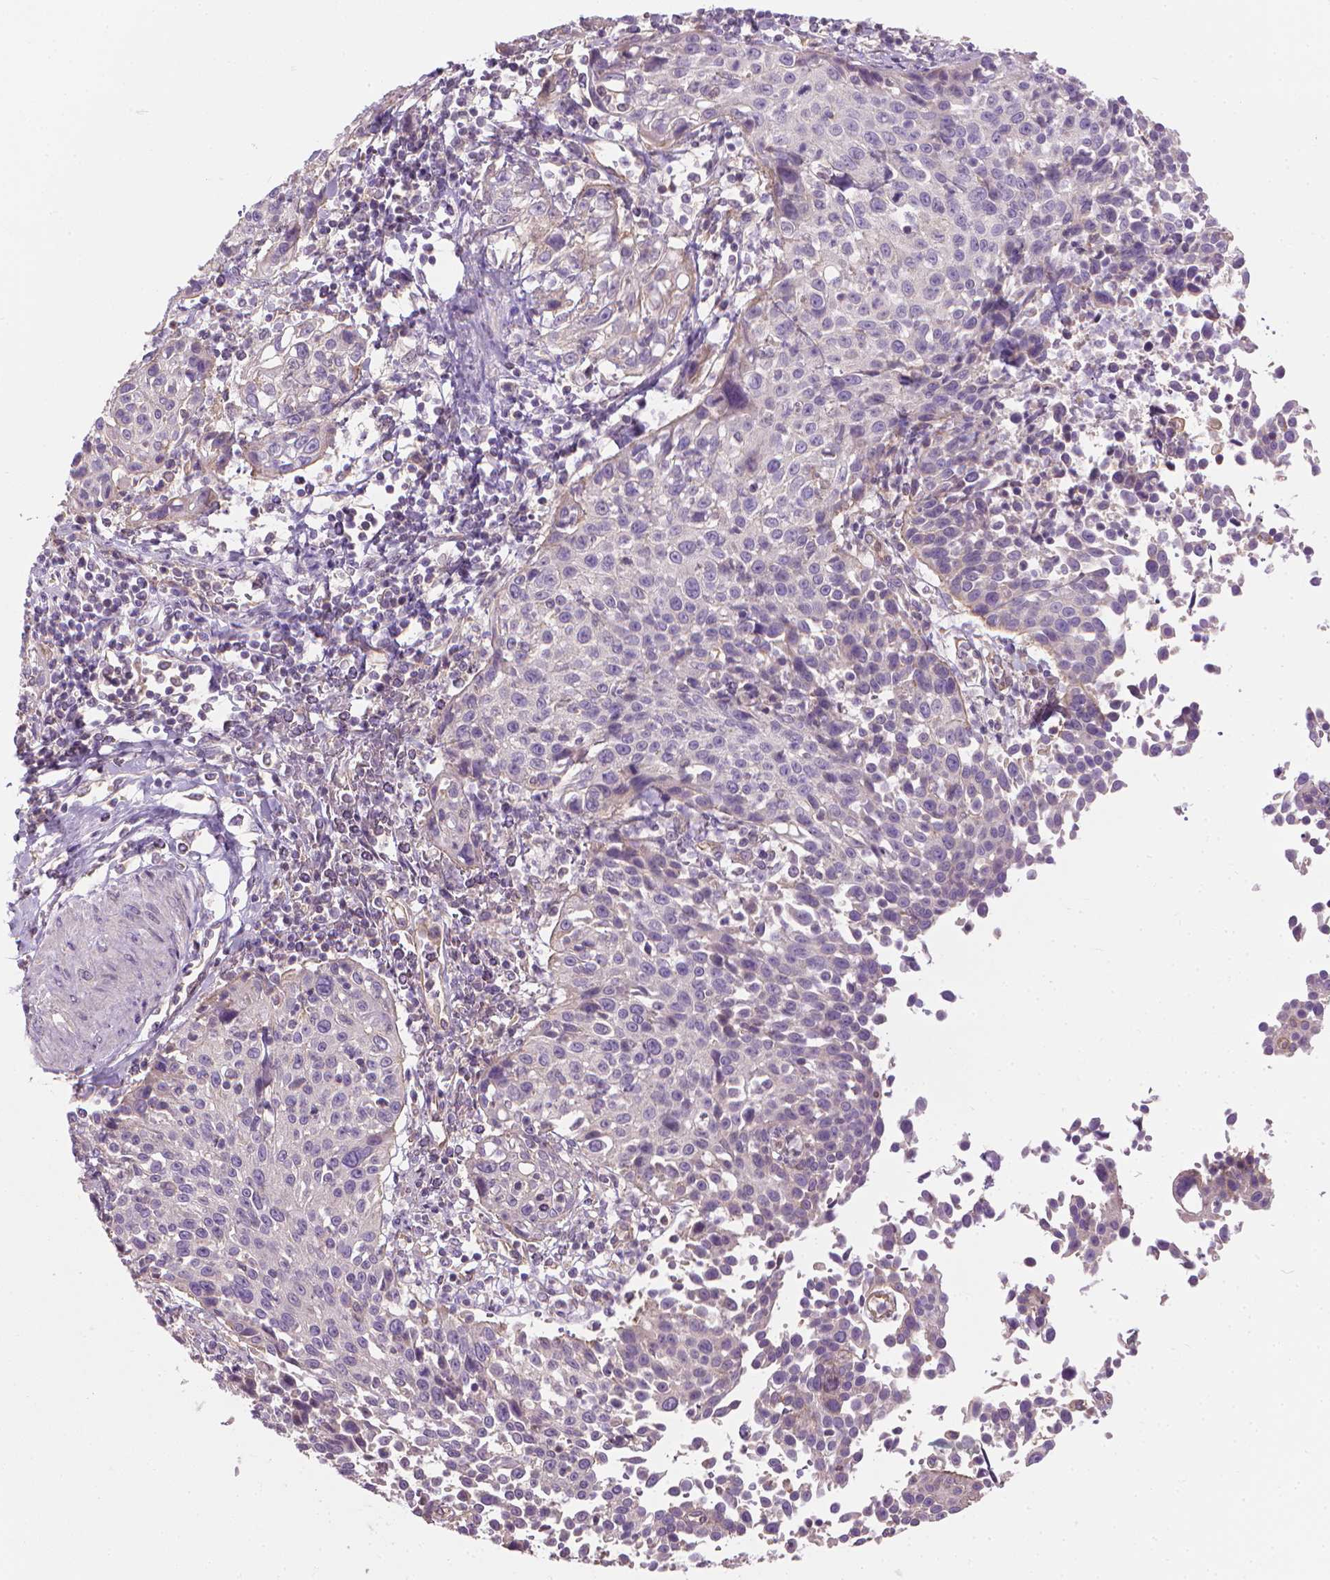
{"staining": {"intensity": "negative", "quantity": "none", "location": "none"}, "tissue": "cervical cancer", "cell_type": "Tumor cells", "image_type": "cancer", "snomed": [{"axis": "morphology", "description": "Squamous cell carcinoma, NOS"}, {"axis": "topography", "description": "Cervix"}], "caption": "This is an immunohistochemistry micrograph of cervical cancer (squamous cell carcinoma). There is no staining in tumor cells.", "gene": "RIIAD1", "patient": {"sex": "female", "age": 26}}